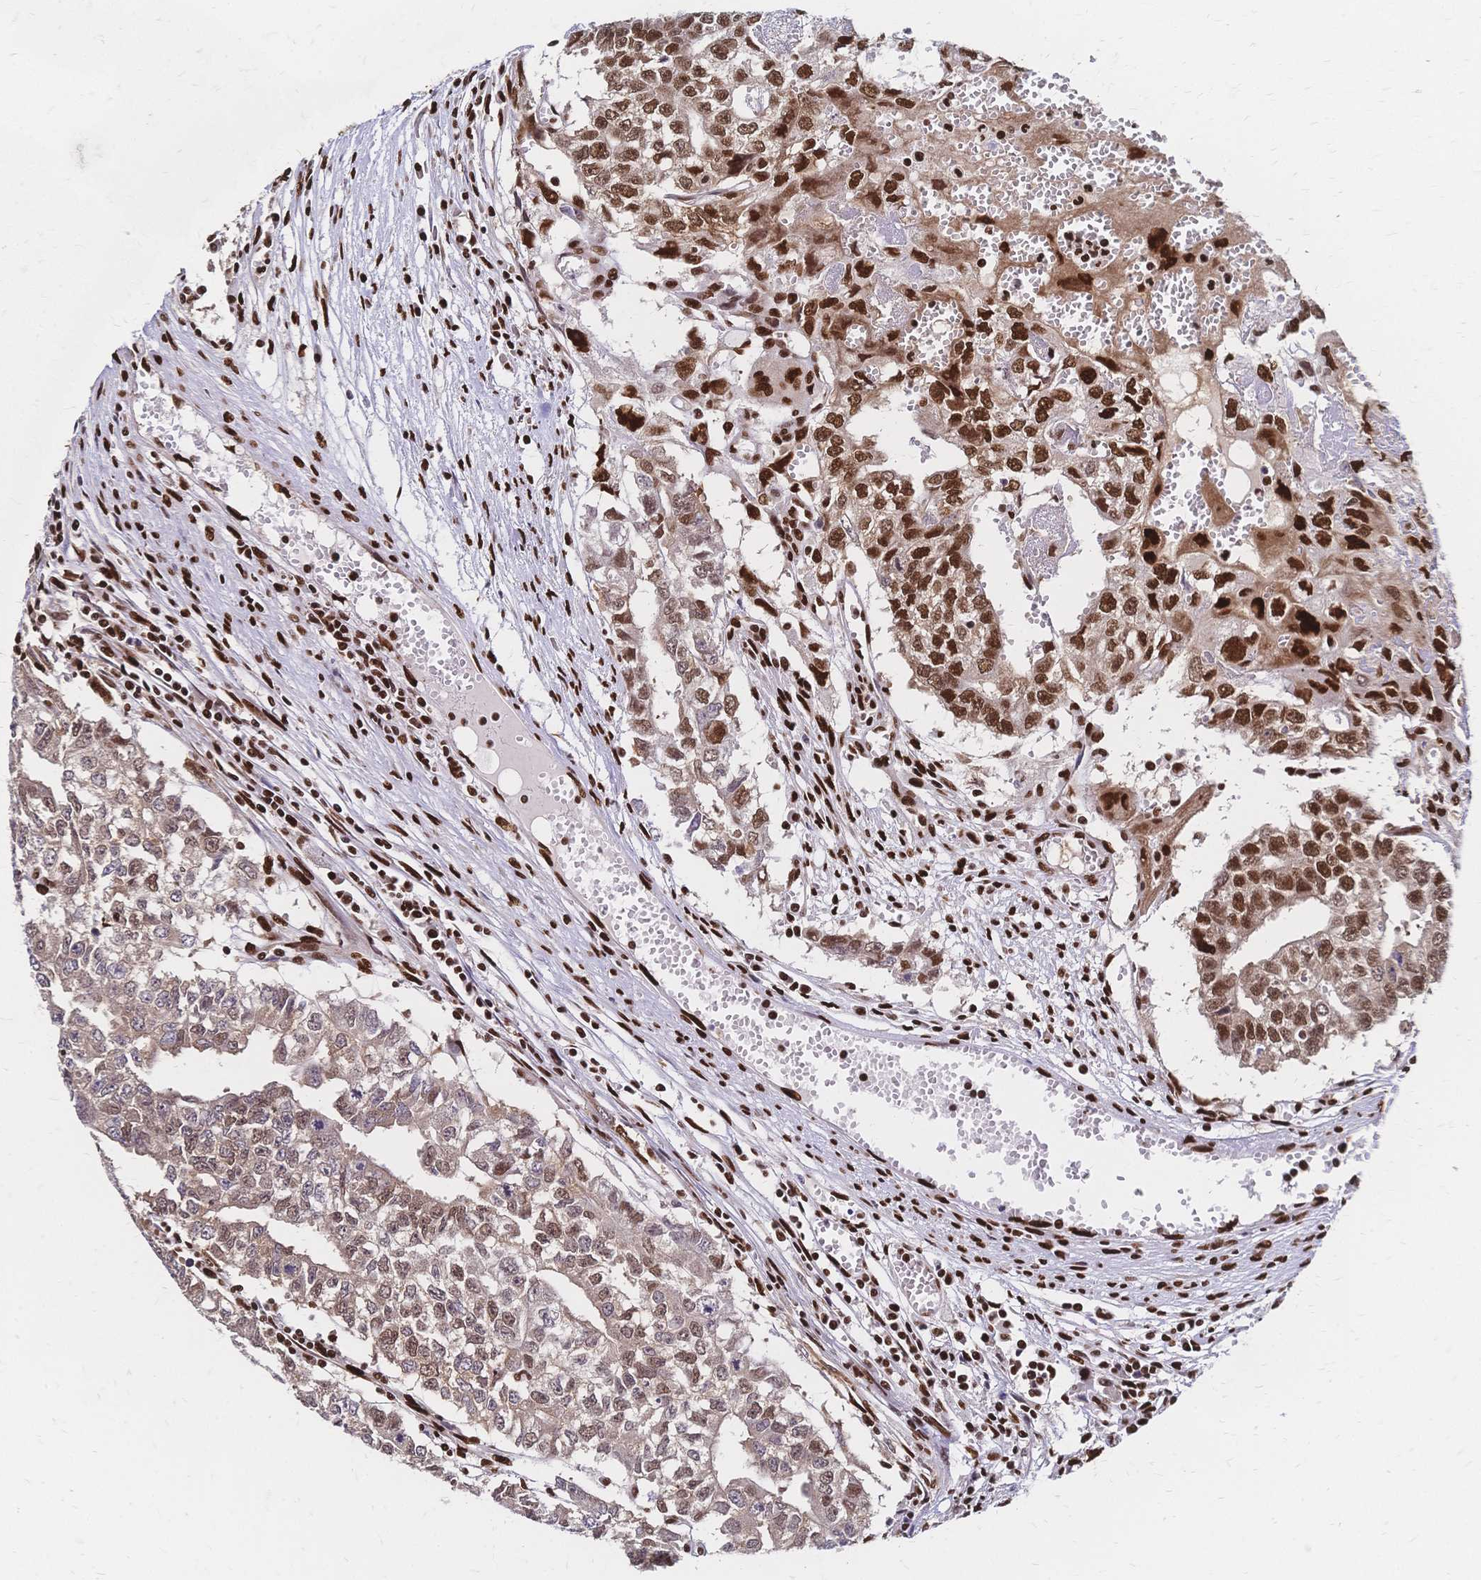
{"staining": {"intensity": "moderate", "quantity": ">75%", "location": "nuclear"}, "tissue": "testis cancer", "cell_type": "Tumor cells", "image_type": "cancer", "snomed": [{"axis": "morphology", "description": "Carcinoma, Embryonal, NOS"}, {"axis": "morphology", "description": "Teratoma, malignant, NOS"}, {"axis": "topography", "description": "Testis"}], "caption": "The photomicrograph shows staining of embryonal carcinoma (testis), revealing moderate nuclear protein positivity (brown color) within tumor cells.", "gene": "HDGF", "patient": {"sex": "male", "age": 24}}